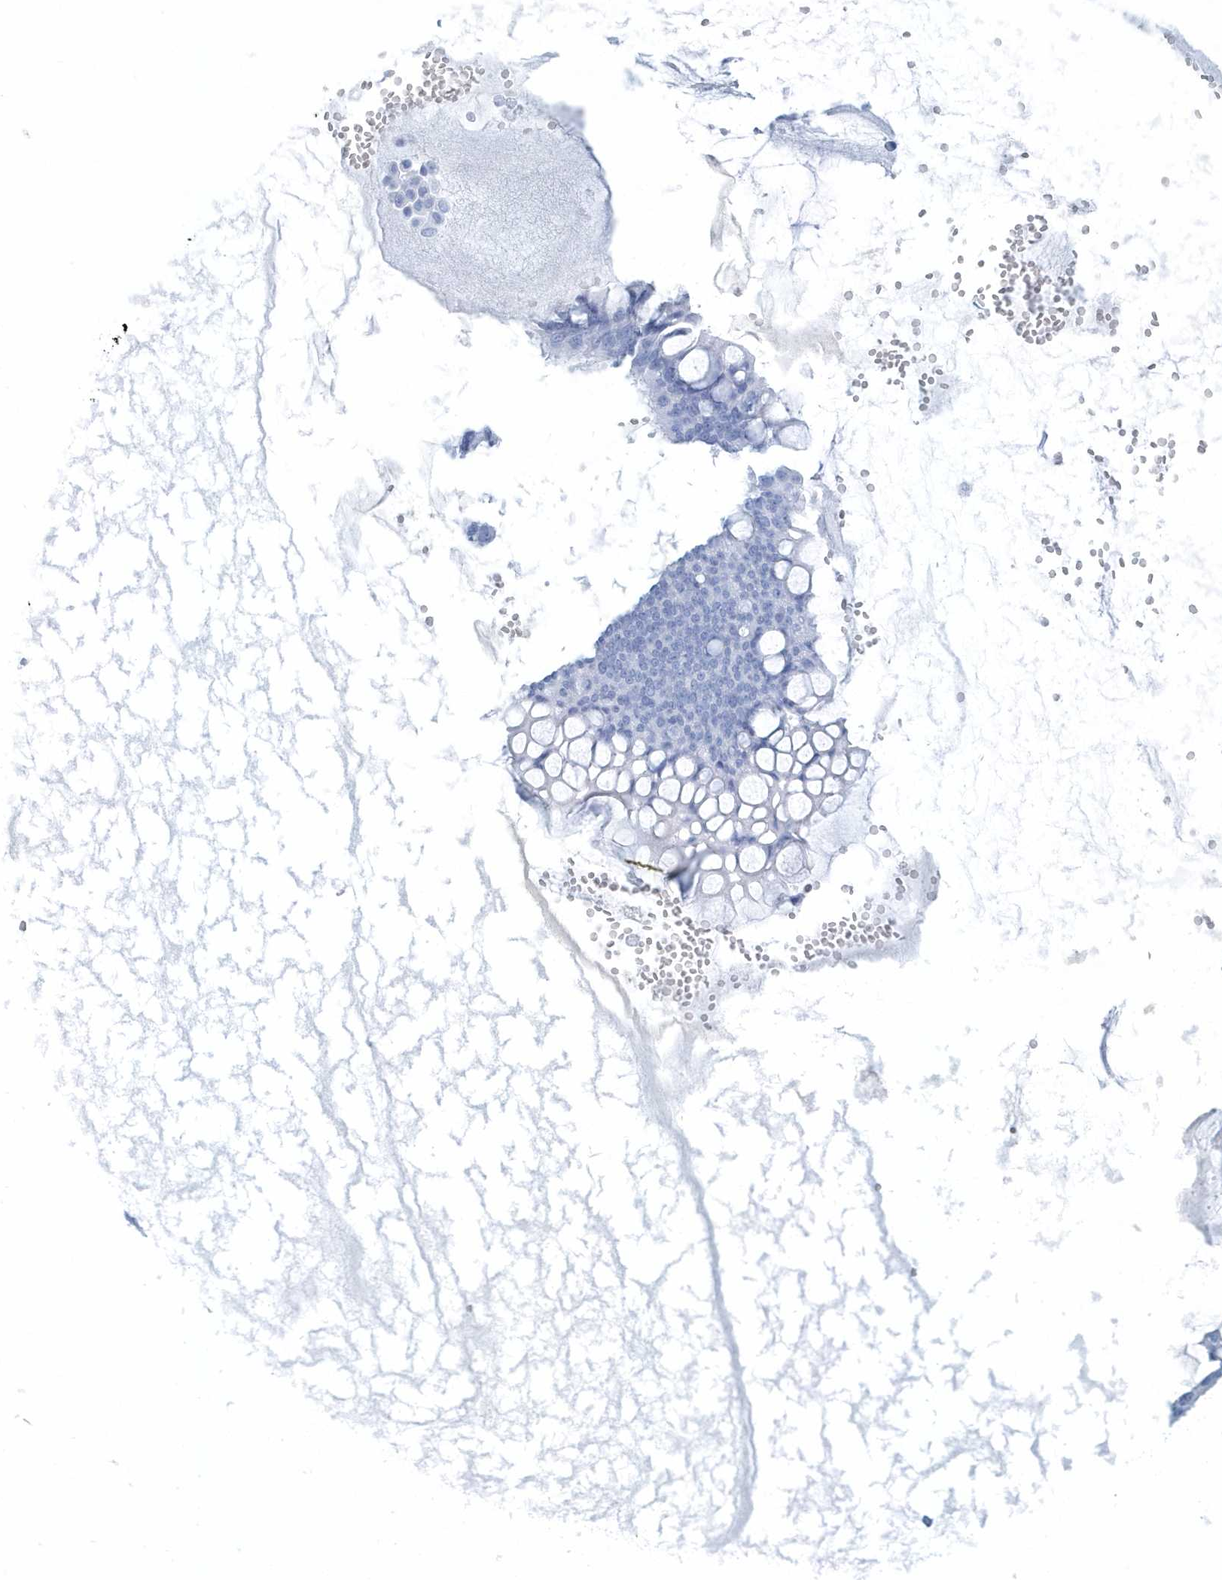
{"staining": {"intensity": "negative", "quantity": "none", "location": "none"}, "tissue": "ovarian cancer", "cell_type": "Tumor cells", "image_type": "cancer", "snomed": [{"axis": "morphology", "description": "Cystadenocarcinoma, mucinous, NOS"}, {"axis": "topography", "description": "Ovary"}], "caption": "DAB immunohistochemical staining of ovarian mucinous cystadenocarcinoma demonstrates no significant positivity in tumor cells.", "gene": "PTPRO", "patient": {"sex": "female", "age": 73}}